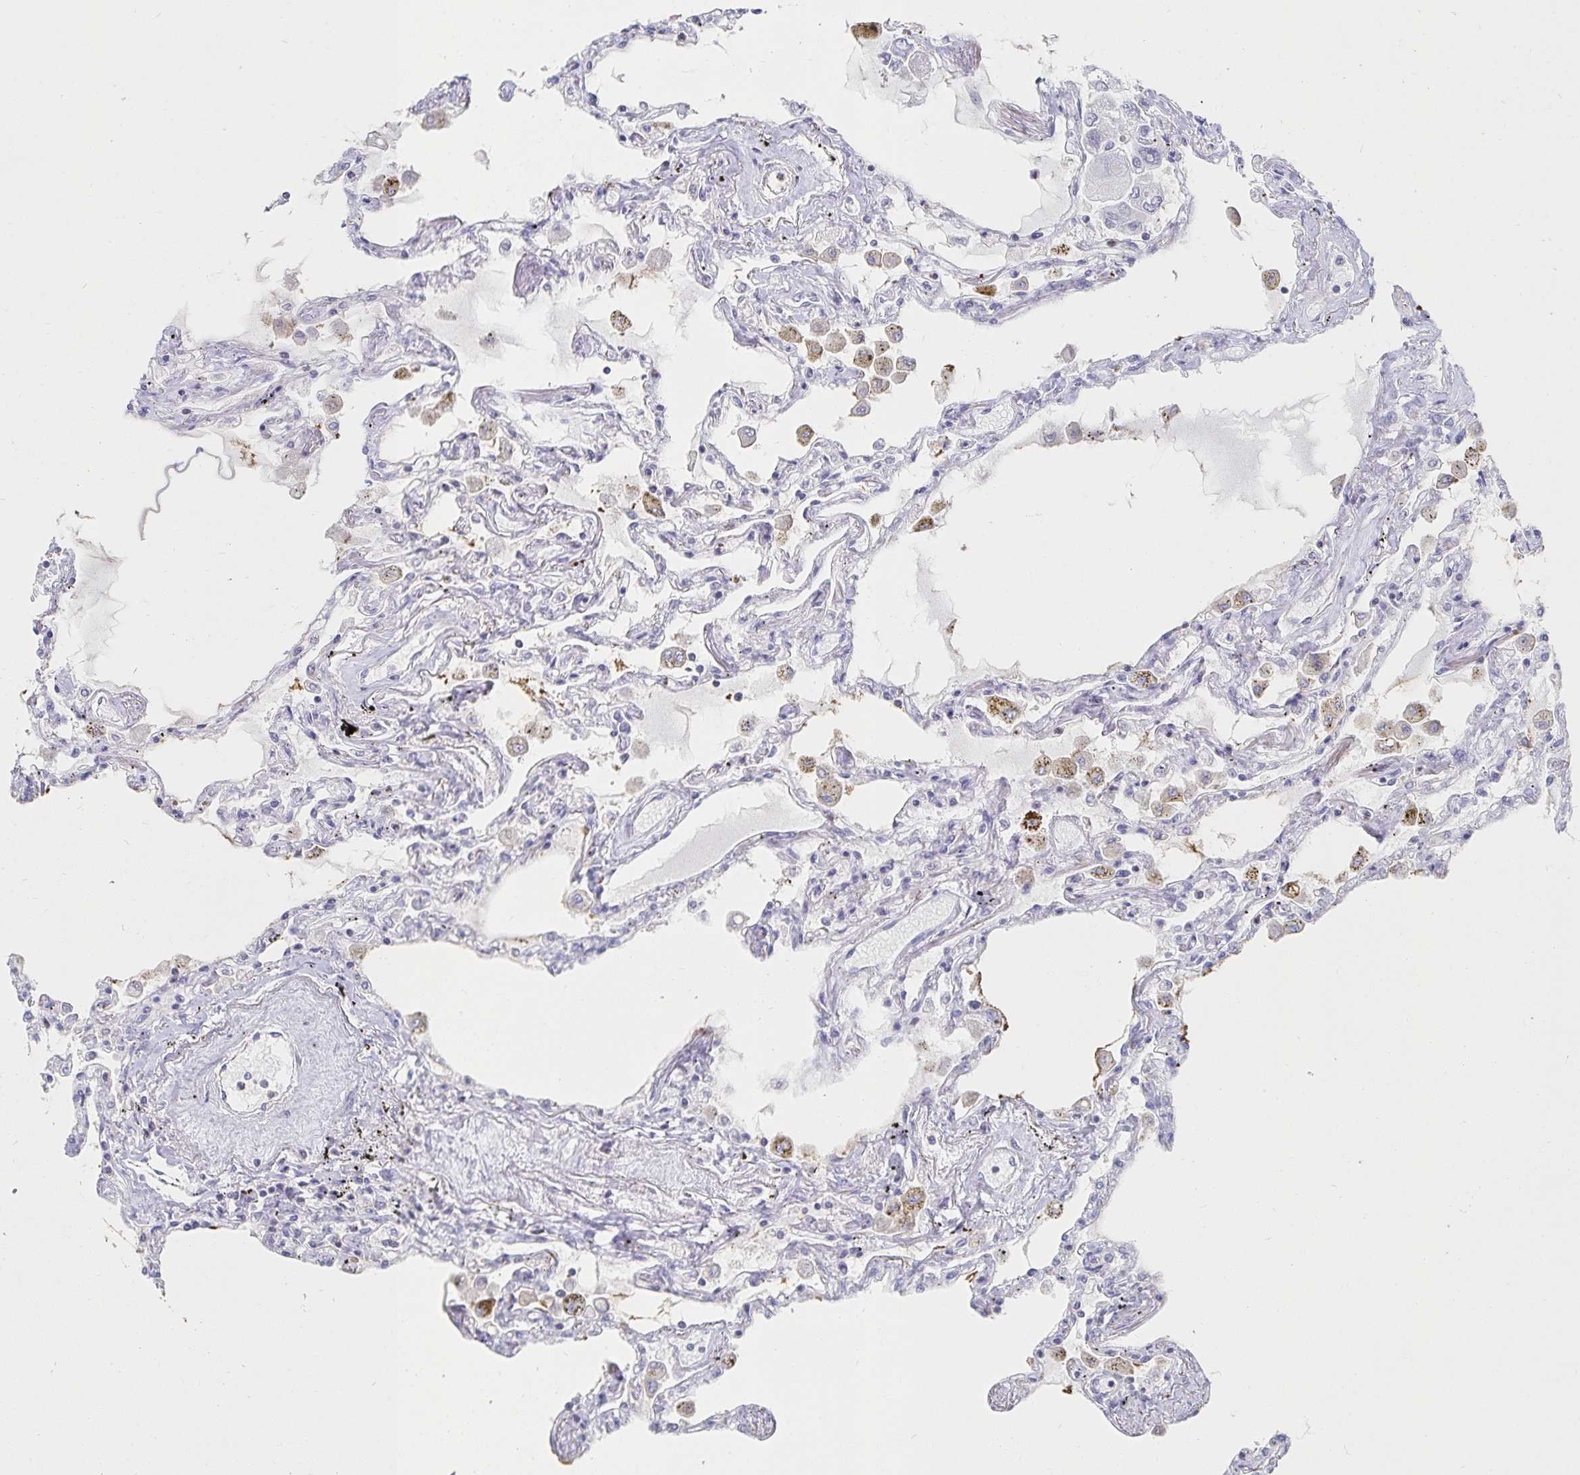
{"staining": {"intensity": "negative", "quantity": "none", "location": "none"}, "tissue": "lung", "cell_type": "Alveolar cells", "image_type": "normal", "snomed": [{"axis": "morphology", "description": "Normal tissue, NOS"}, {"axis": "morphology", "description": "Adenocarcinoma, NOS"}, {"axis": "topography", "description": "Cartilage tissue"}, {"axis": "topography", "description": "Lung"}], "caption": "This is a photomicrograph of immunohistochemistry staining of normal lung, which shows no staining in alveolar cells.", "gene": "PIK3CD", "patient": {"sex": "female", "age": 67}}